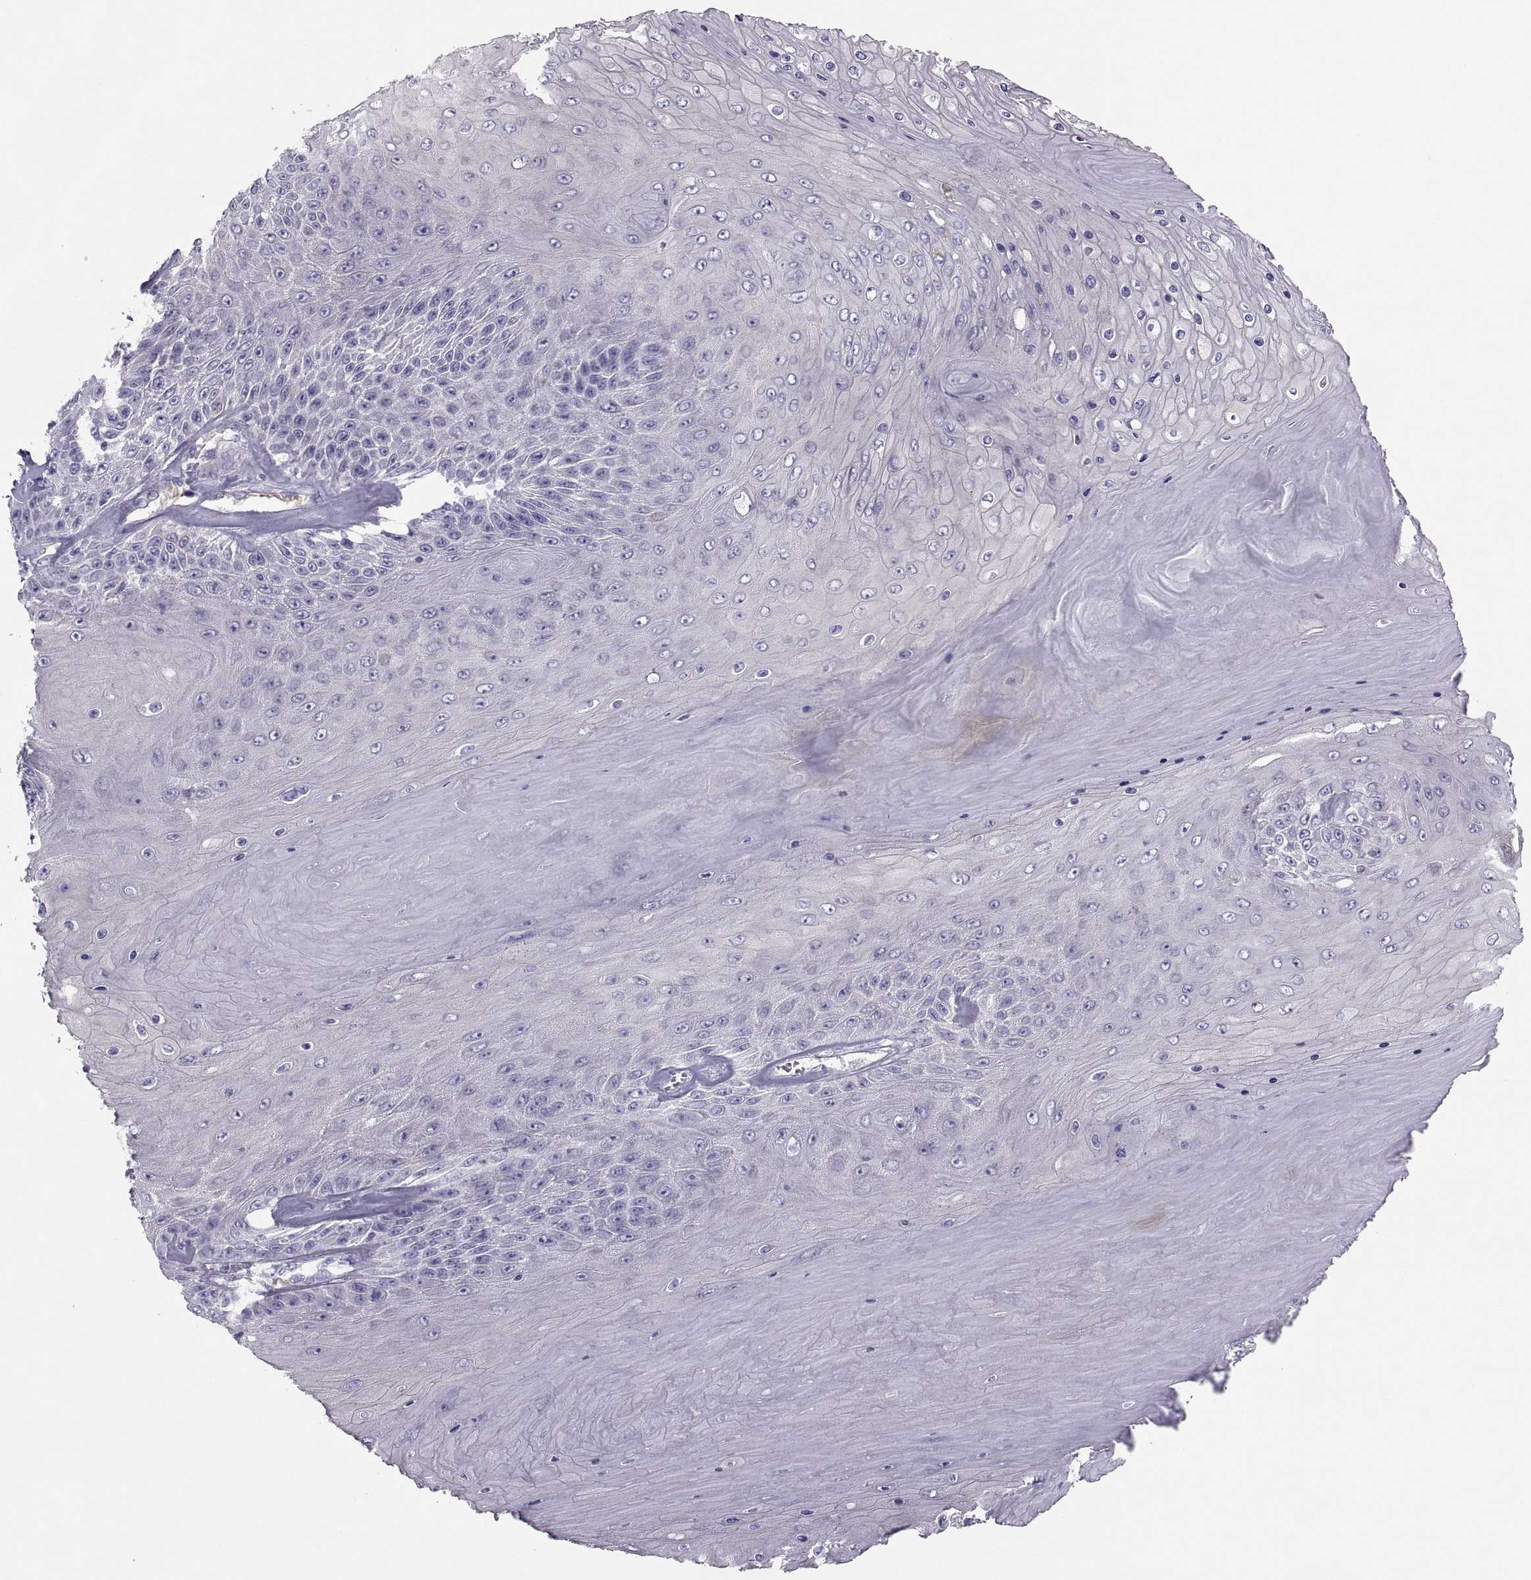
{"staining": {"intensity": "negative", "quantity": "none", "location": "none"}, "tissue": "skin cancer", "cell_type": "Tumor cells", "image_type": "cancer", "snomed": [{"axis": "morphology", "description": "Squamous cell carcinoma, NOS"}, {"axis": "topography", "description": "Skin"}], "caption": "High power microscopy image of an IHC image of skin cancer, revealing no significant staining in tumor cells.", "gene": "MAGEB2", "patient": {"sex": "male", "age": 62}}